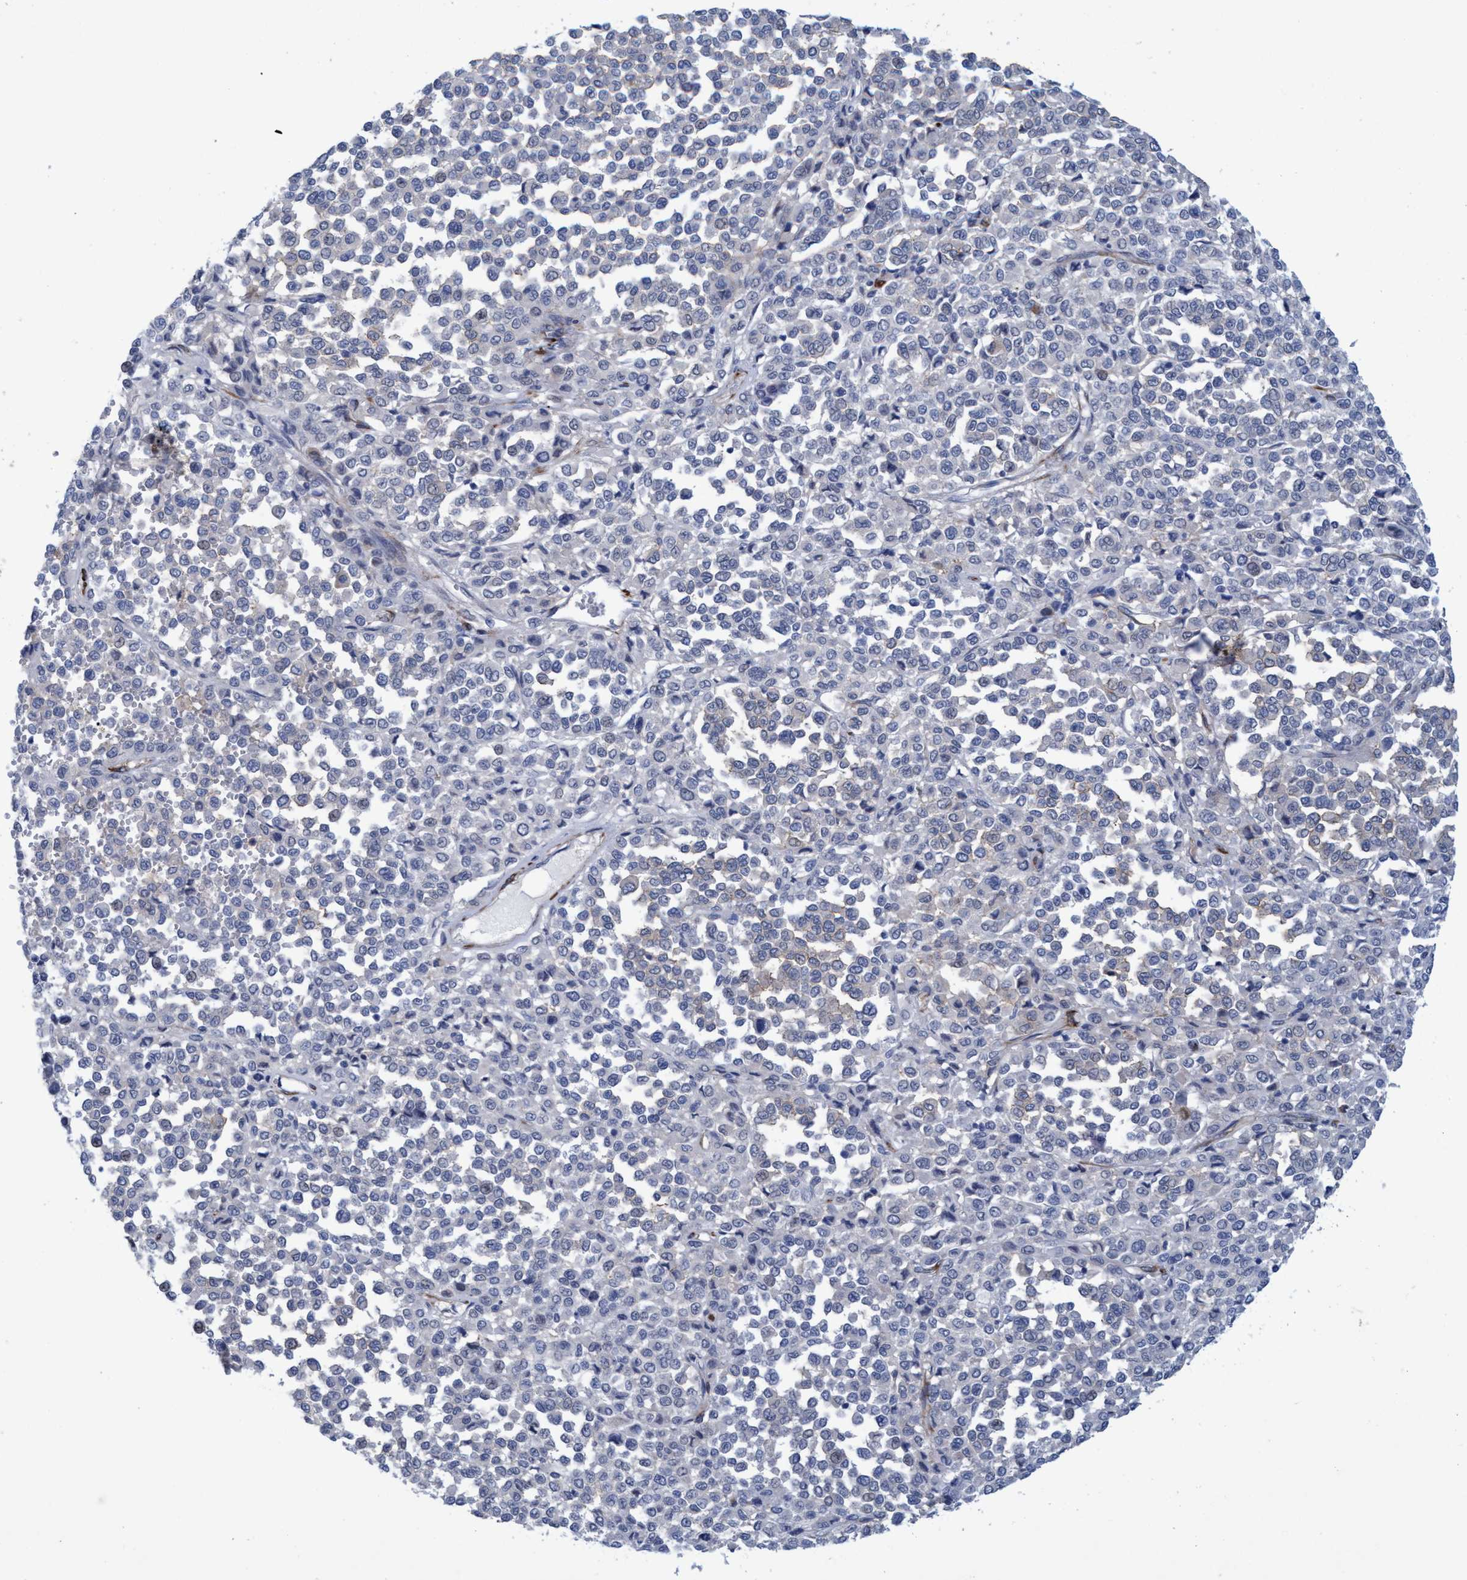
{"staining": {"intensity": "negative", "quantity": "none", "location": "none"}, "tissue": "melanoma", "cell_type": "Tumor cells", "image_type": "cancer", "snomed": [{"axis": "morphology", "description": "Malignant melanoma, Metastatic site"}, {"axis": "topography", "description": "Pancreas"}], "caption": "Immunohistochemistry of melanoma demonstrates no expression in tumor cells.", "gene": "SLC43A2", "patient": {"sex": "female", "age": 30}}